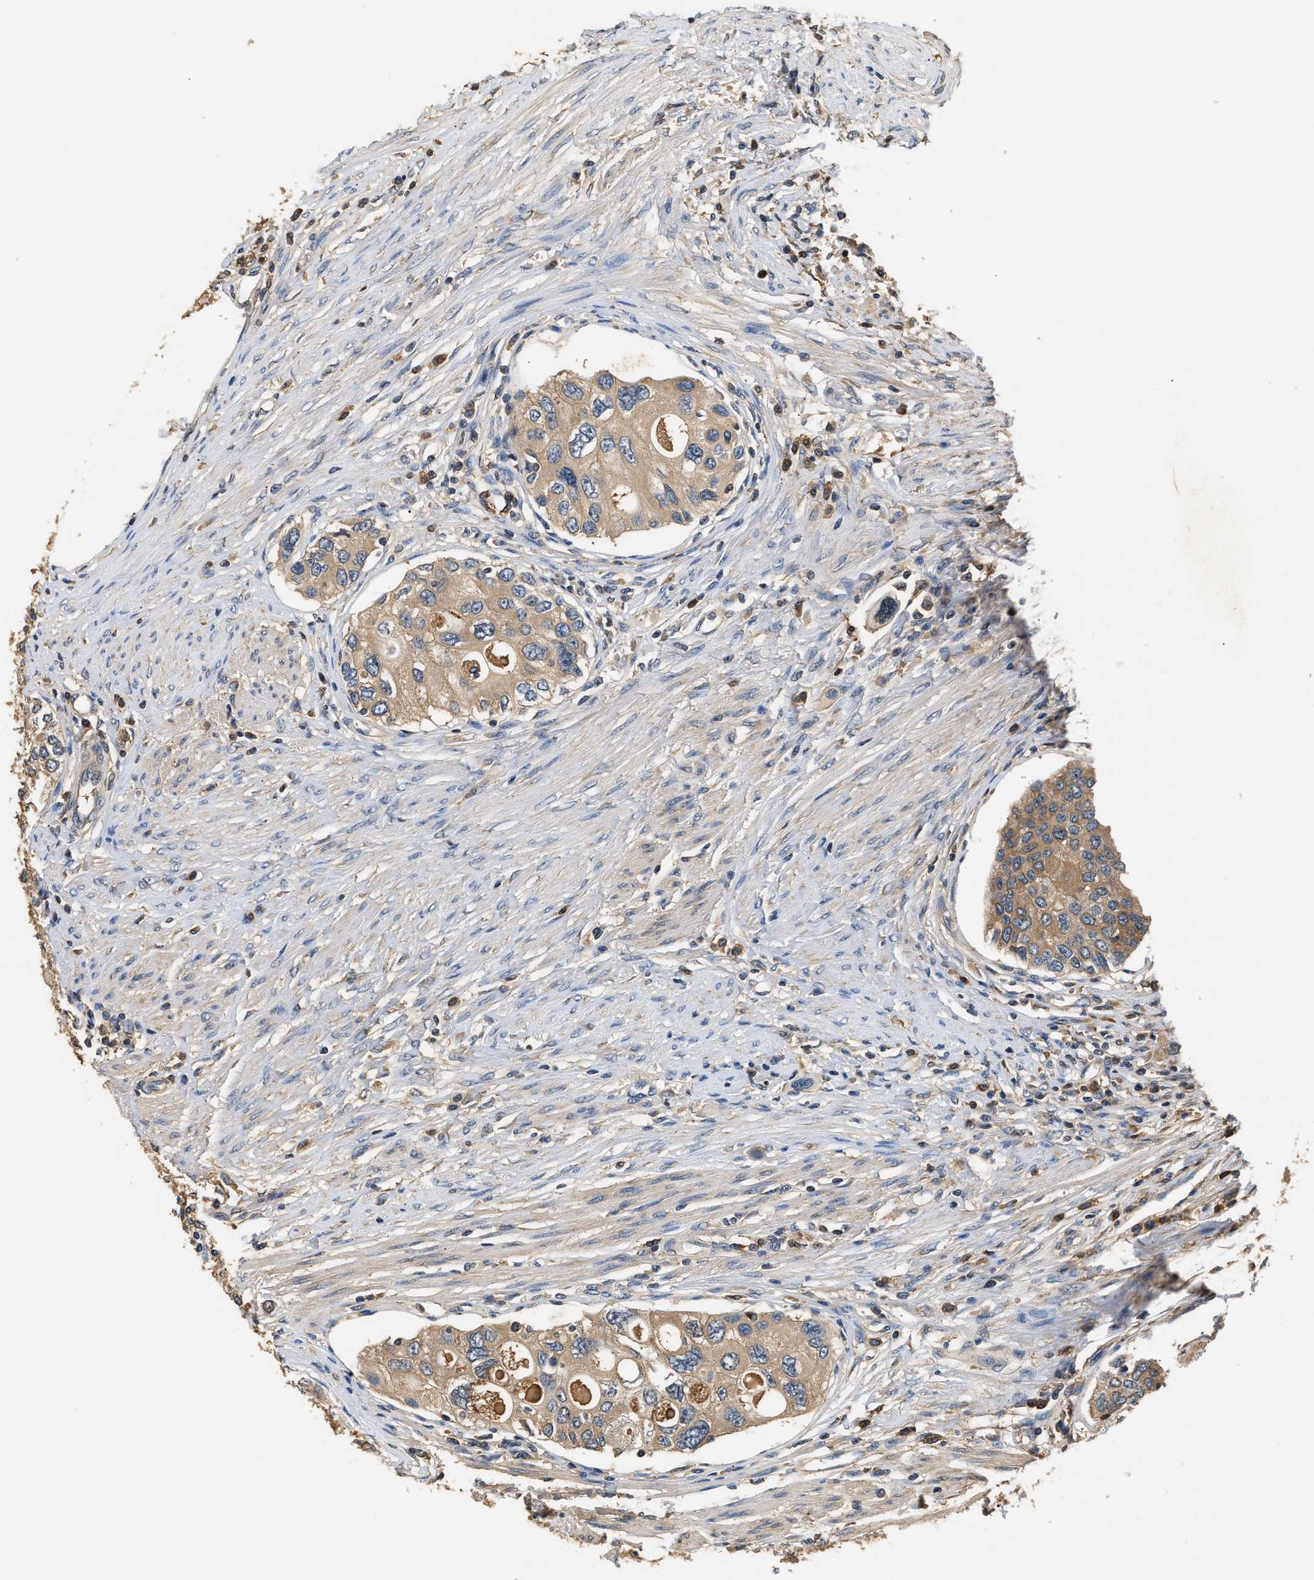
{"staining": {"intensity": "weak", "quantity": ">75%", "location": "cytoplasmic/membranous"}, "tissue": "urothelial cancer", "cell_type": "Tumor cells", "image_type": "cancer", "snomed": [{"axis": "morphology", "description": "Urothelial carcinoma, High grade"}, {"axis": "topography", "description": "Urinary bladder"}], "caption": "Protein expression by immunohistochemistry (IHC) displays weak cytoplasmic/membranous expression in about >75% of tumor cells in urothelial cancer.", "gene": "GPI", "patient": {"sex": "female", "age": 56}}